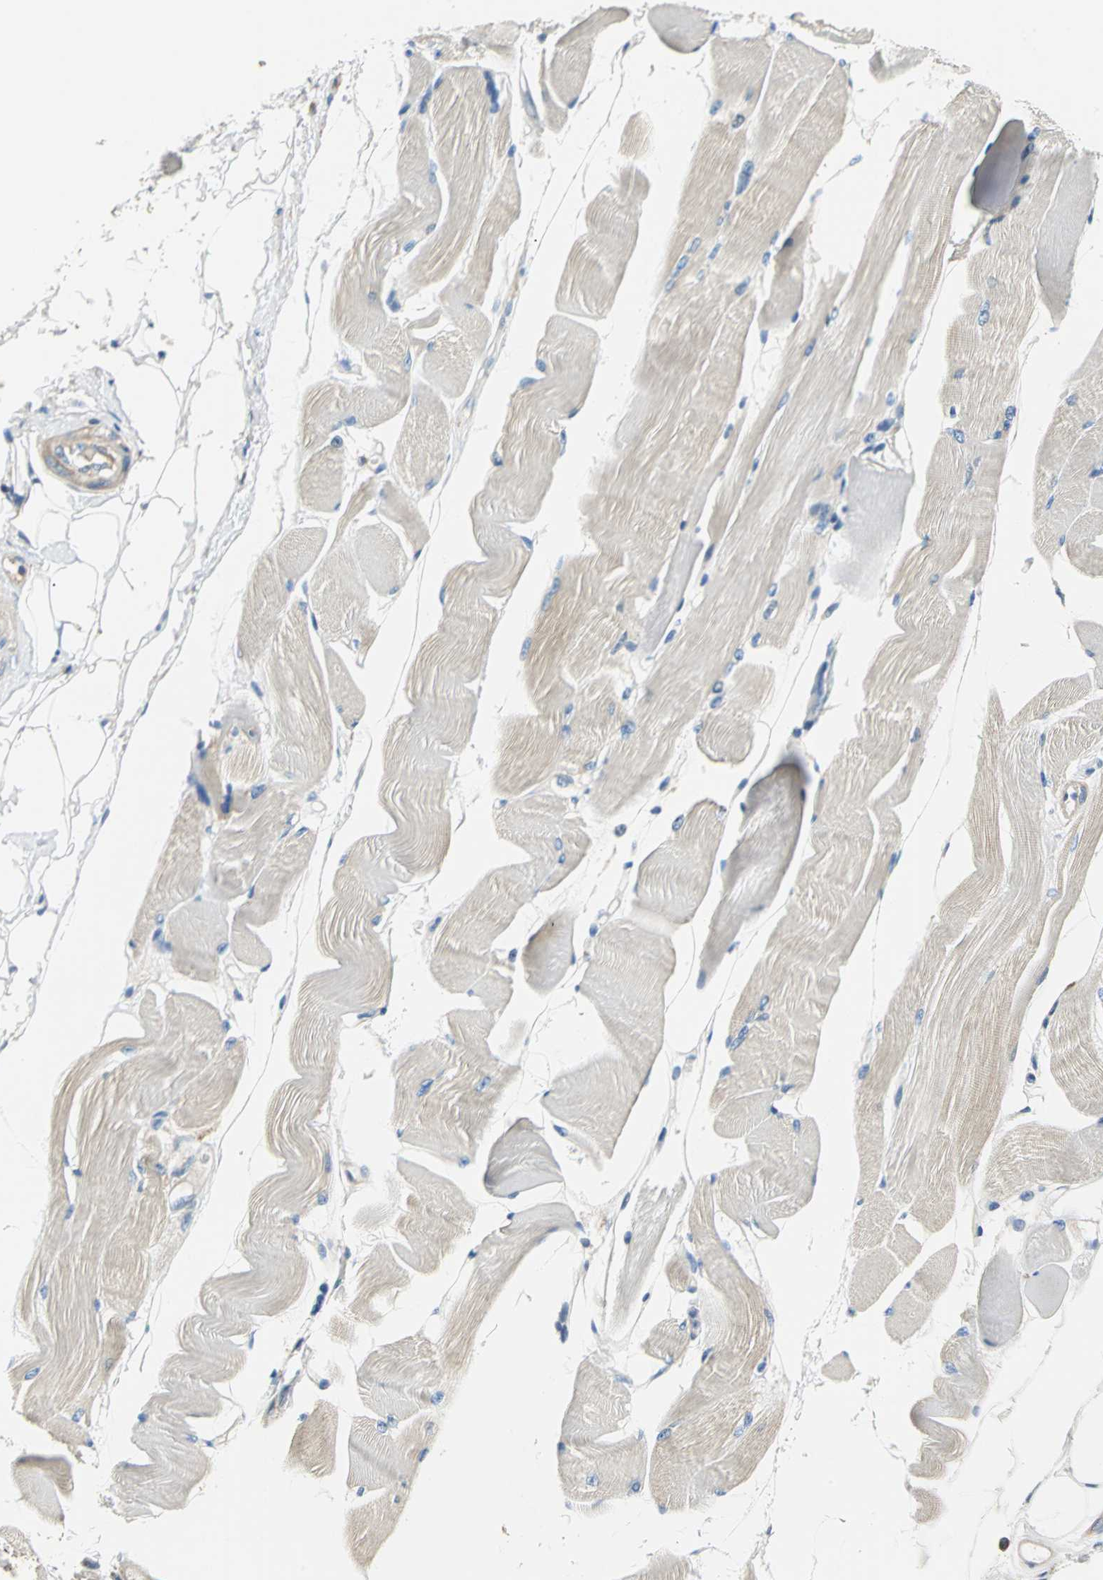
{"staining": {"intensity": "weak", "quantity": "<25%", "location": "cytoplasmic/membranous"}, "tissue": "skeletal muscle", "cell_type": "Myocytes", "image_type": "normal", "snomed": [{"axis": "morphology", "description": "Normal tissue, NOS"}, {"axis": "topography", "description": "Skeletal muscle"}, {"axis": "topography", "description": "Peripheral nerve tissue"}], "caption": "This micrograph is of normal skeletal muscle stained with immunohistochemistry to label a protein in brown with the nuclei are counter-stained blue. There is no staining in myocytes.", "gene": "DDX3X", "patient": {"sex": "female", "age": 84}}